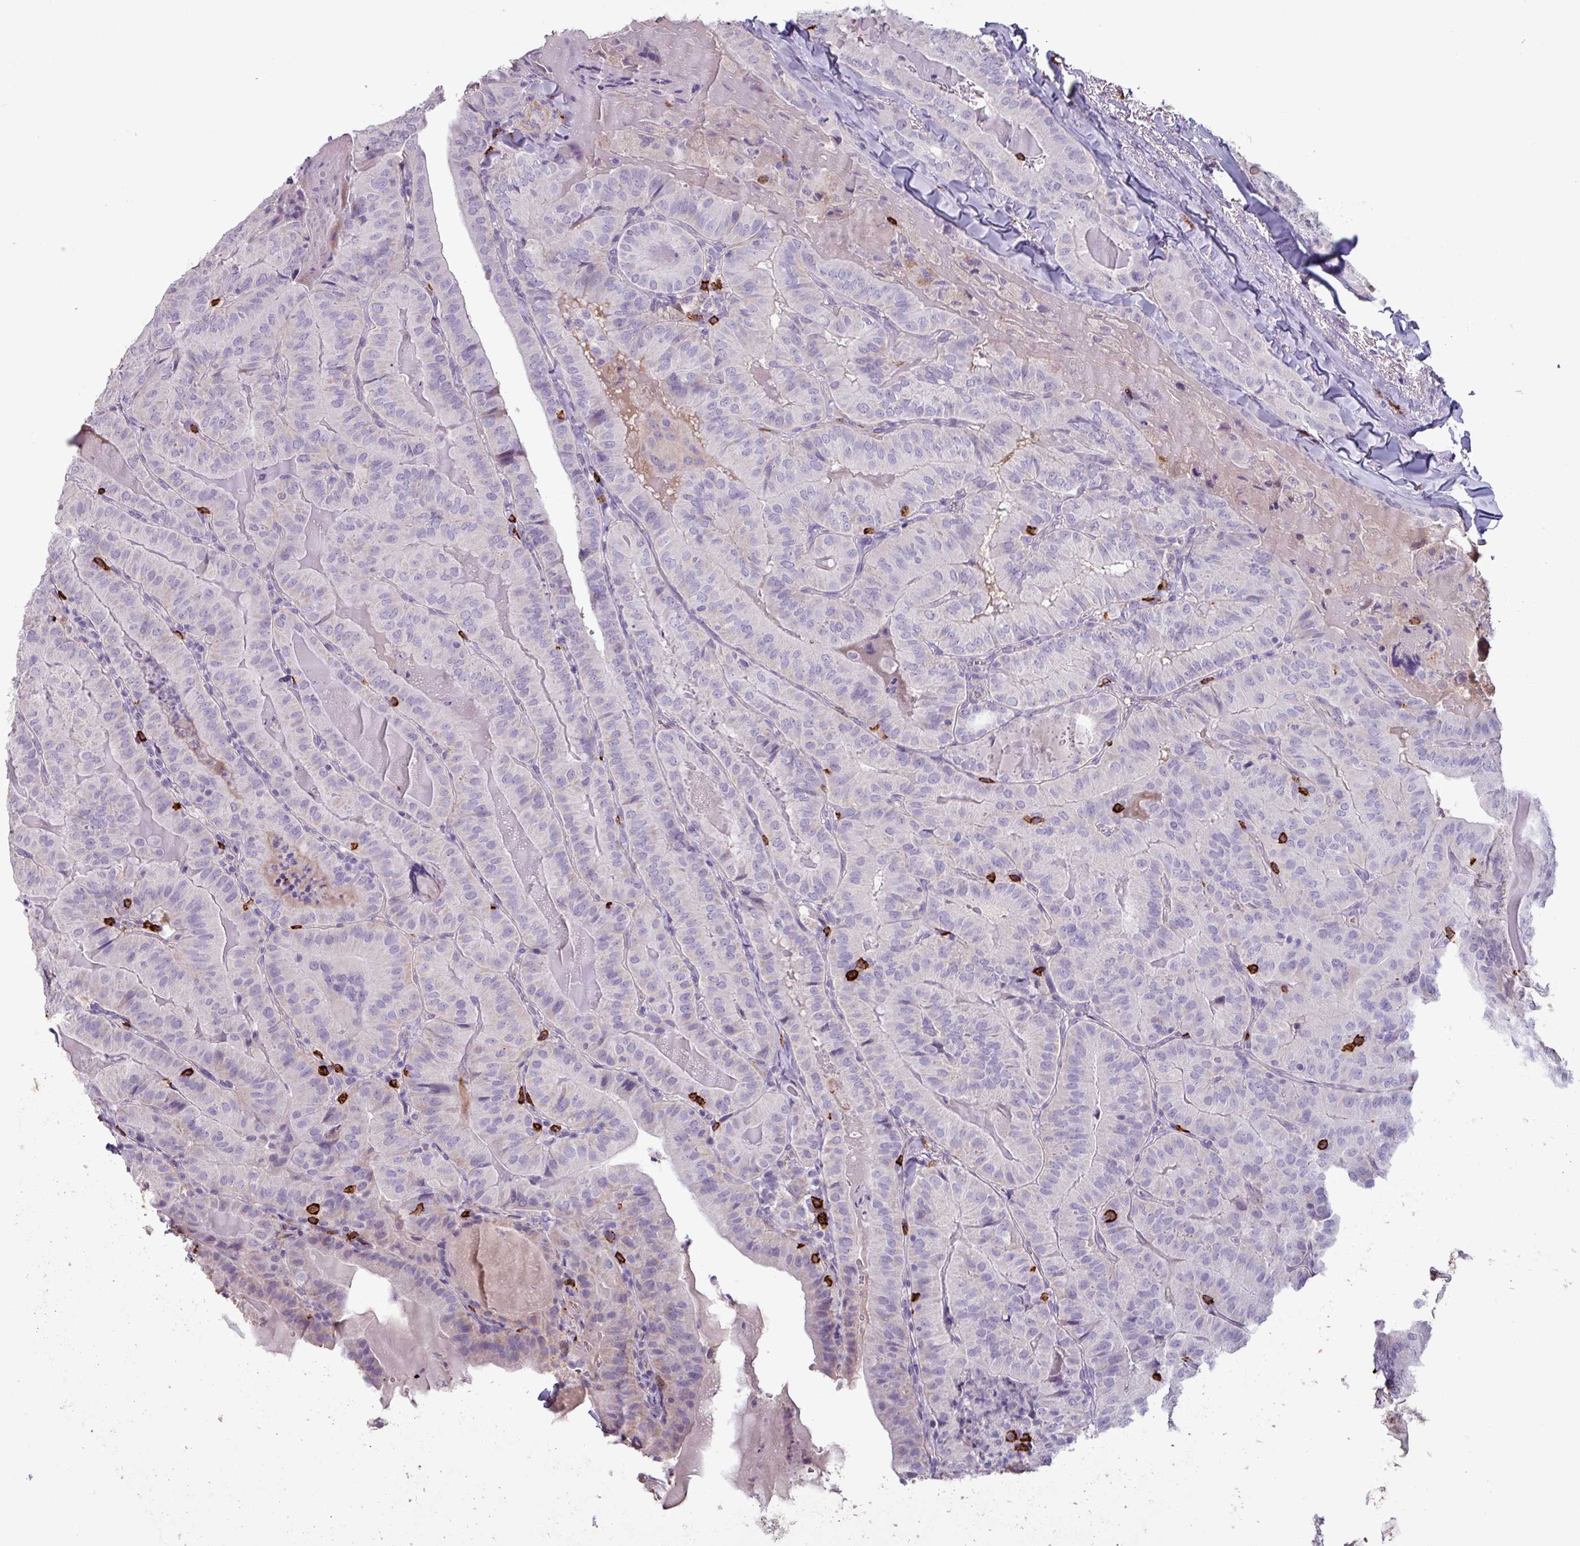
{"staining": {"intensity": "negative", "quantity": "none", "location": "none"}, "tissue": "thyroid cancer", "cell_type": "Tumor cells", "image_type": "cancer", "snomed": [{"axis": "morphology", "description": "Papillary adenocarcinoma, NOS"}, {"axis": "topography", "description": "Thyroid gland"}], "caption": "Immunohistochemistry (IHC) micrograph of neoplastic tissue: thyroid papillary adenocarcinoma stained with DAB shows no significant protein expression in tumor cells. Brightfield microscopy of immunohistochemistry stained with DAB (3,3'-diaminobenzidine) (brown) and hematoxylin (blue), captured at high magnification.", "gene": "CD8A", "patient": {"sex": "female", "age": 68}}